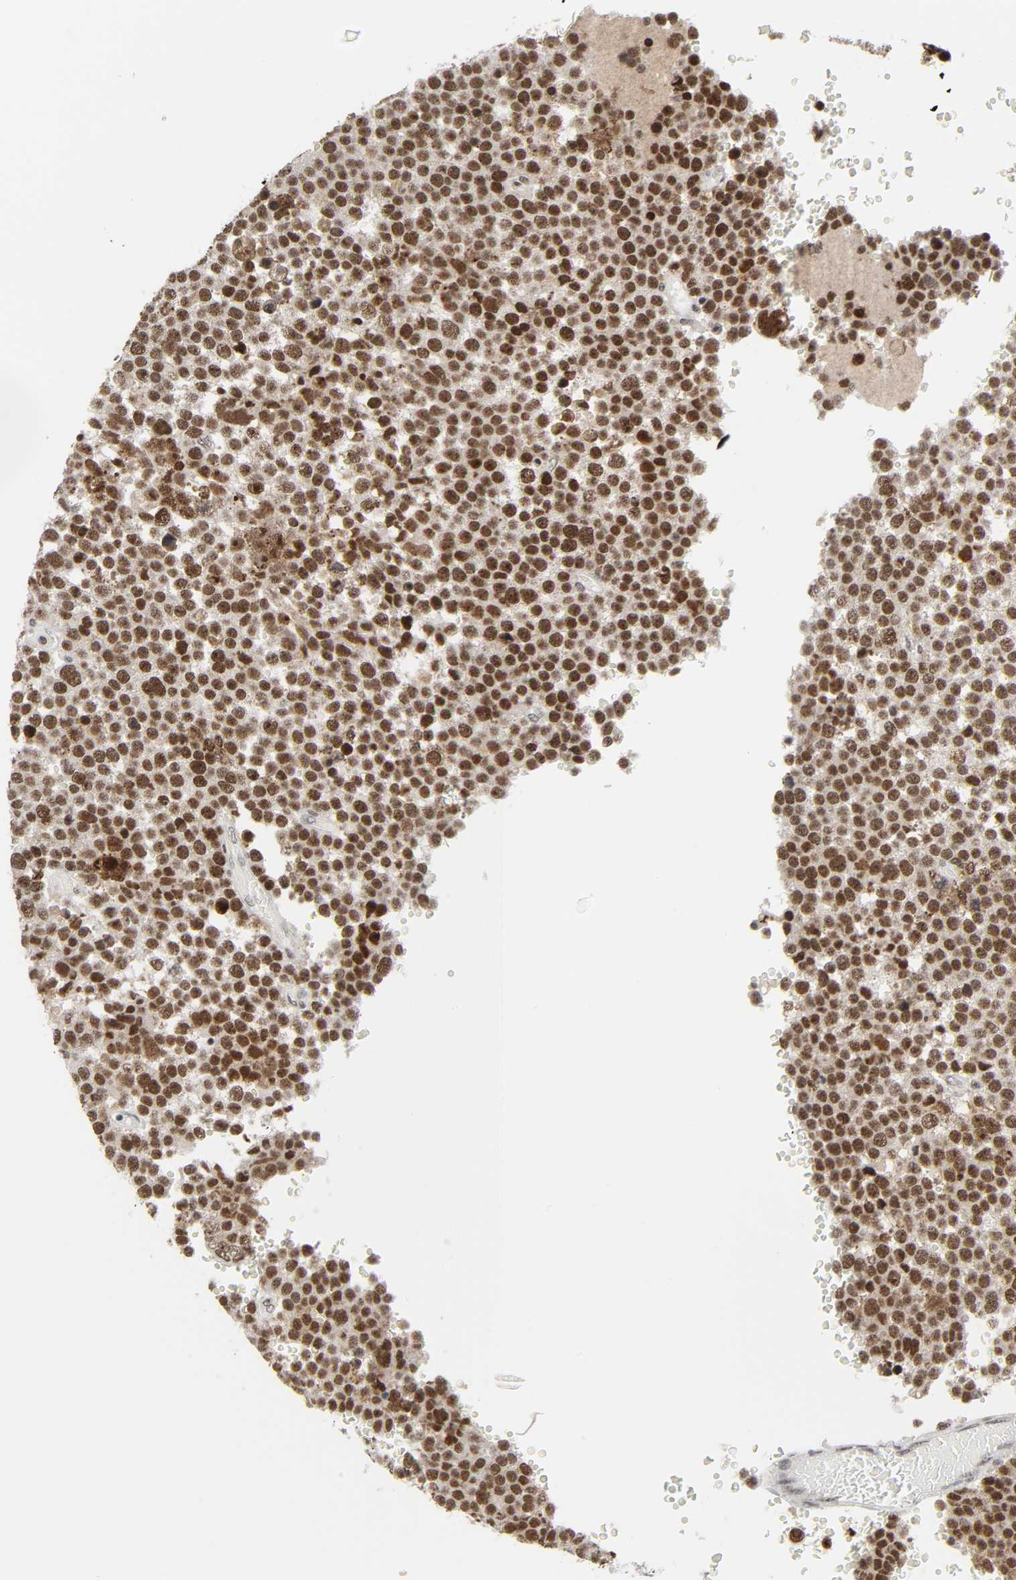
{"staining": {"intensity": "strong", "quantity": ">75%", "location": "nuclear"}, "tissue": "testis cancer", "cell_type": "Tumor cells", "image_type": "cancer", "snomed": [{"axis": "morphology", "description": "Seminoma, NOS"}, {"axis": "topography", "description": "Testis"}], "caption": "Tumor cells reveal high levels of strong nuclear expression in about >75% of cells in human testis cancer (seminoma).", "gene": "CDK7", "patient": {"sex": "male", "age": 71}}